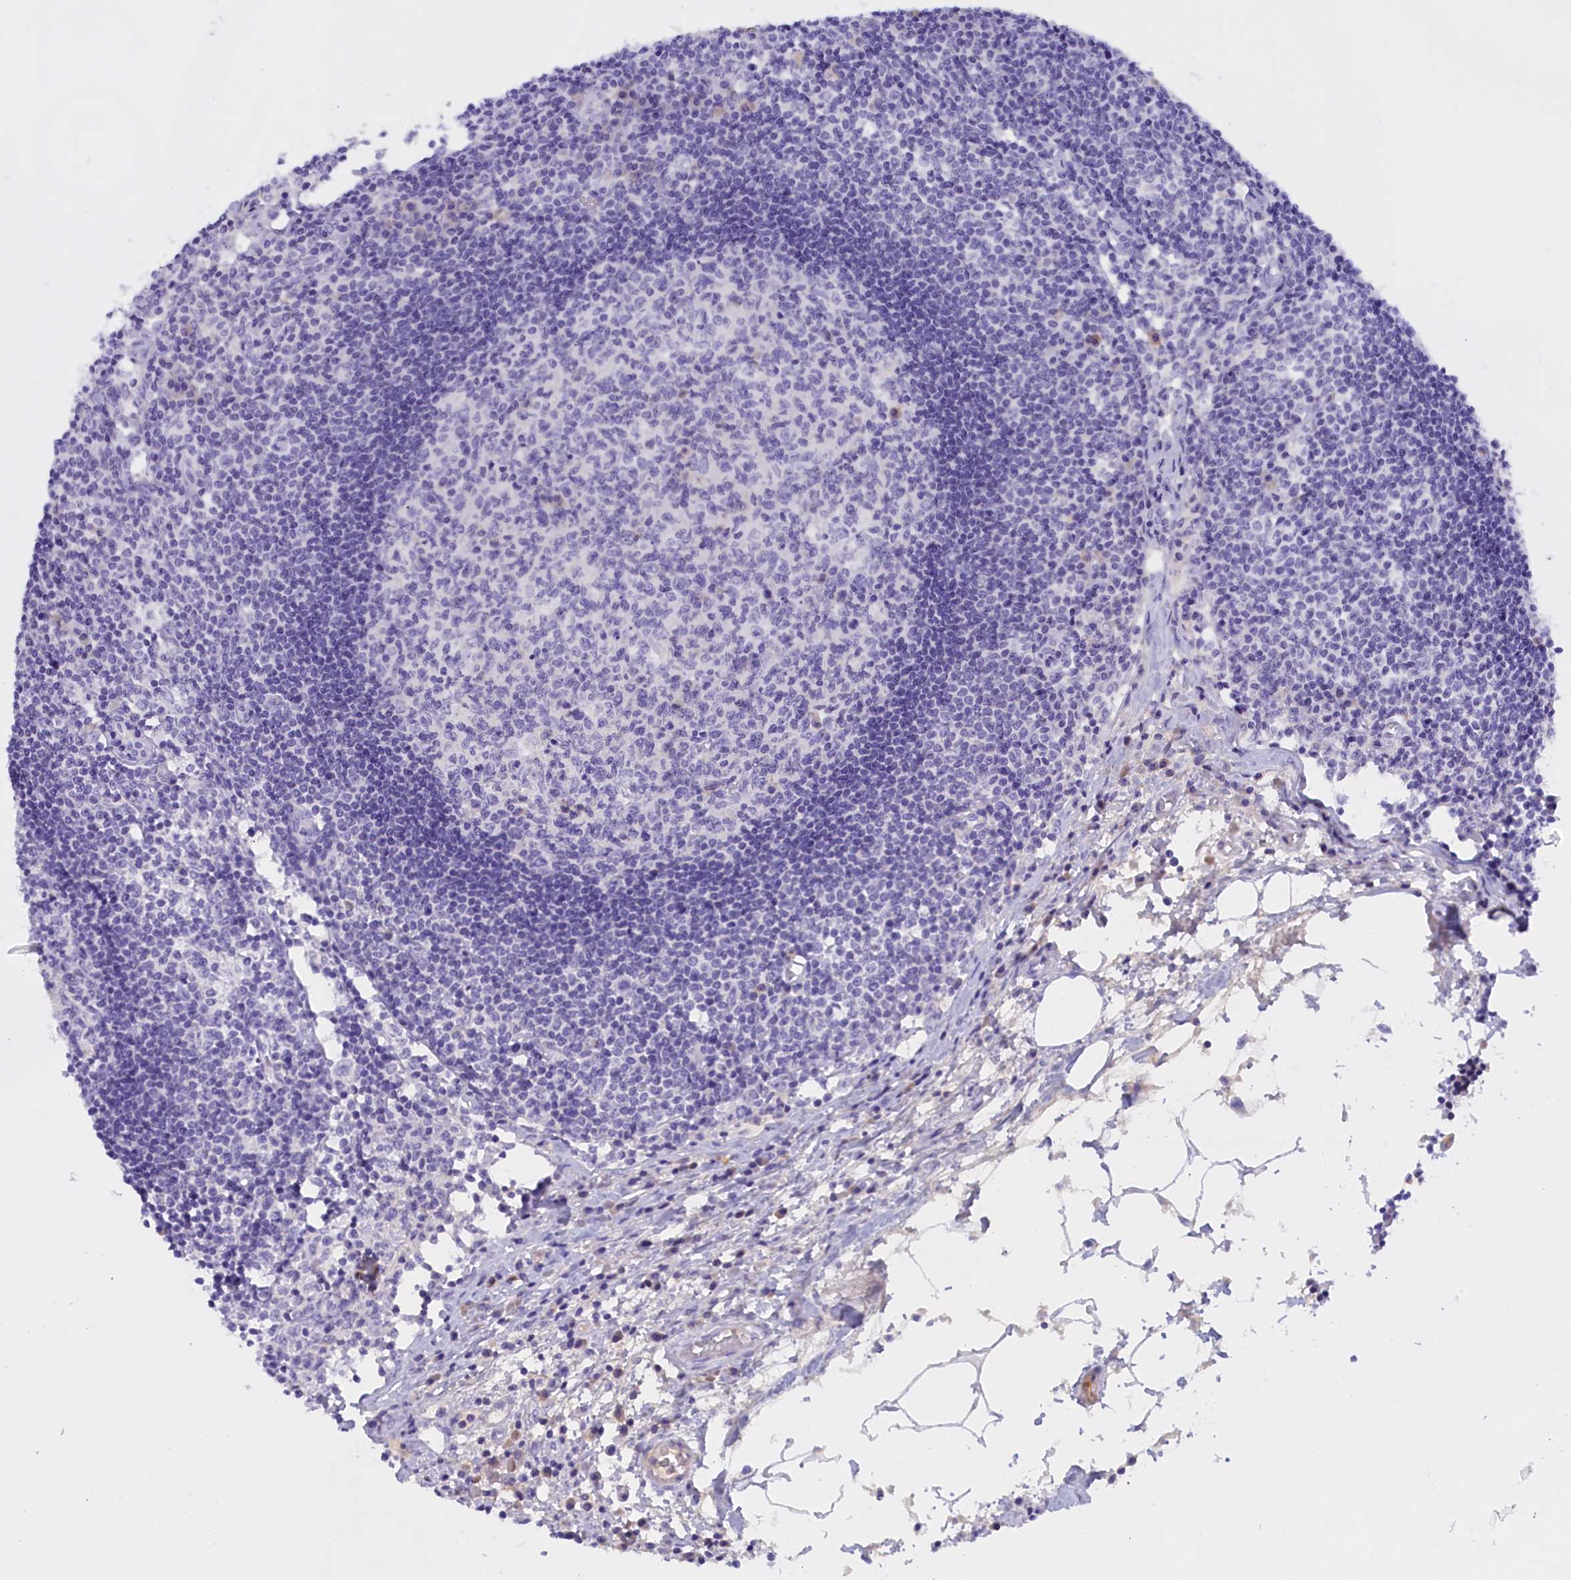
{"staining": {"intensity": "negative", "quantity": "none", "location": "none"}, "tissue": "lymph node", "cell_type": "Germinal center cells", "image_type": "normal", "snomed": [{"axis": "morphology", "description": "Normal tissue, NOS"}, {"axis": "topography", "description": "Lymph node"}], "caption": "Unremarkable lymph node was stained to show a protein in brown. There is no significant staining in germinal center cells. Brightfield microscopy of immunohistochemistry (IHC) stained with DAB (brown) and hematoxylin (blue), captured at high magnification.", "gene": "PROK2", "patient": {"sex": "female", "age": 55}}